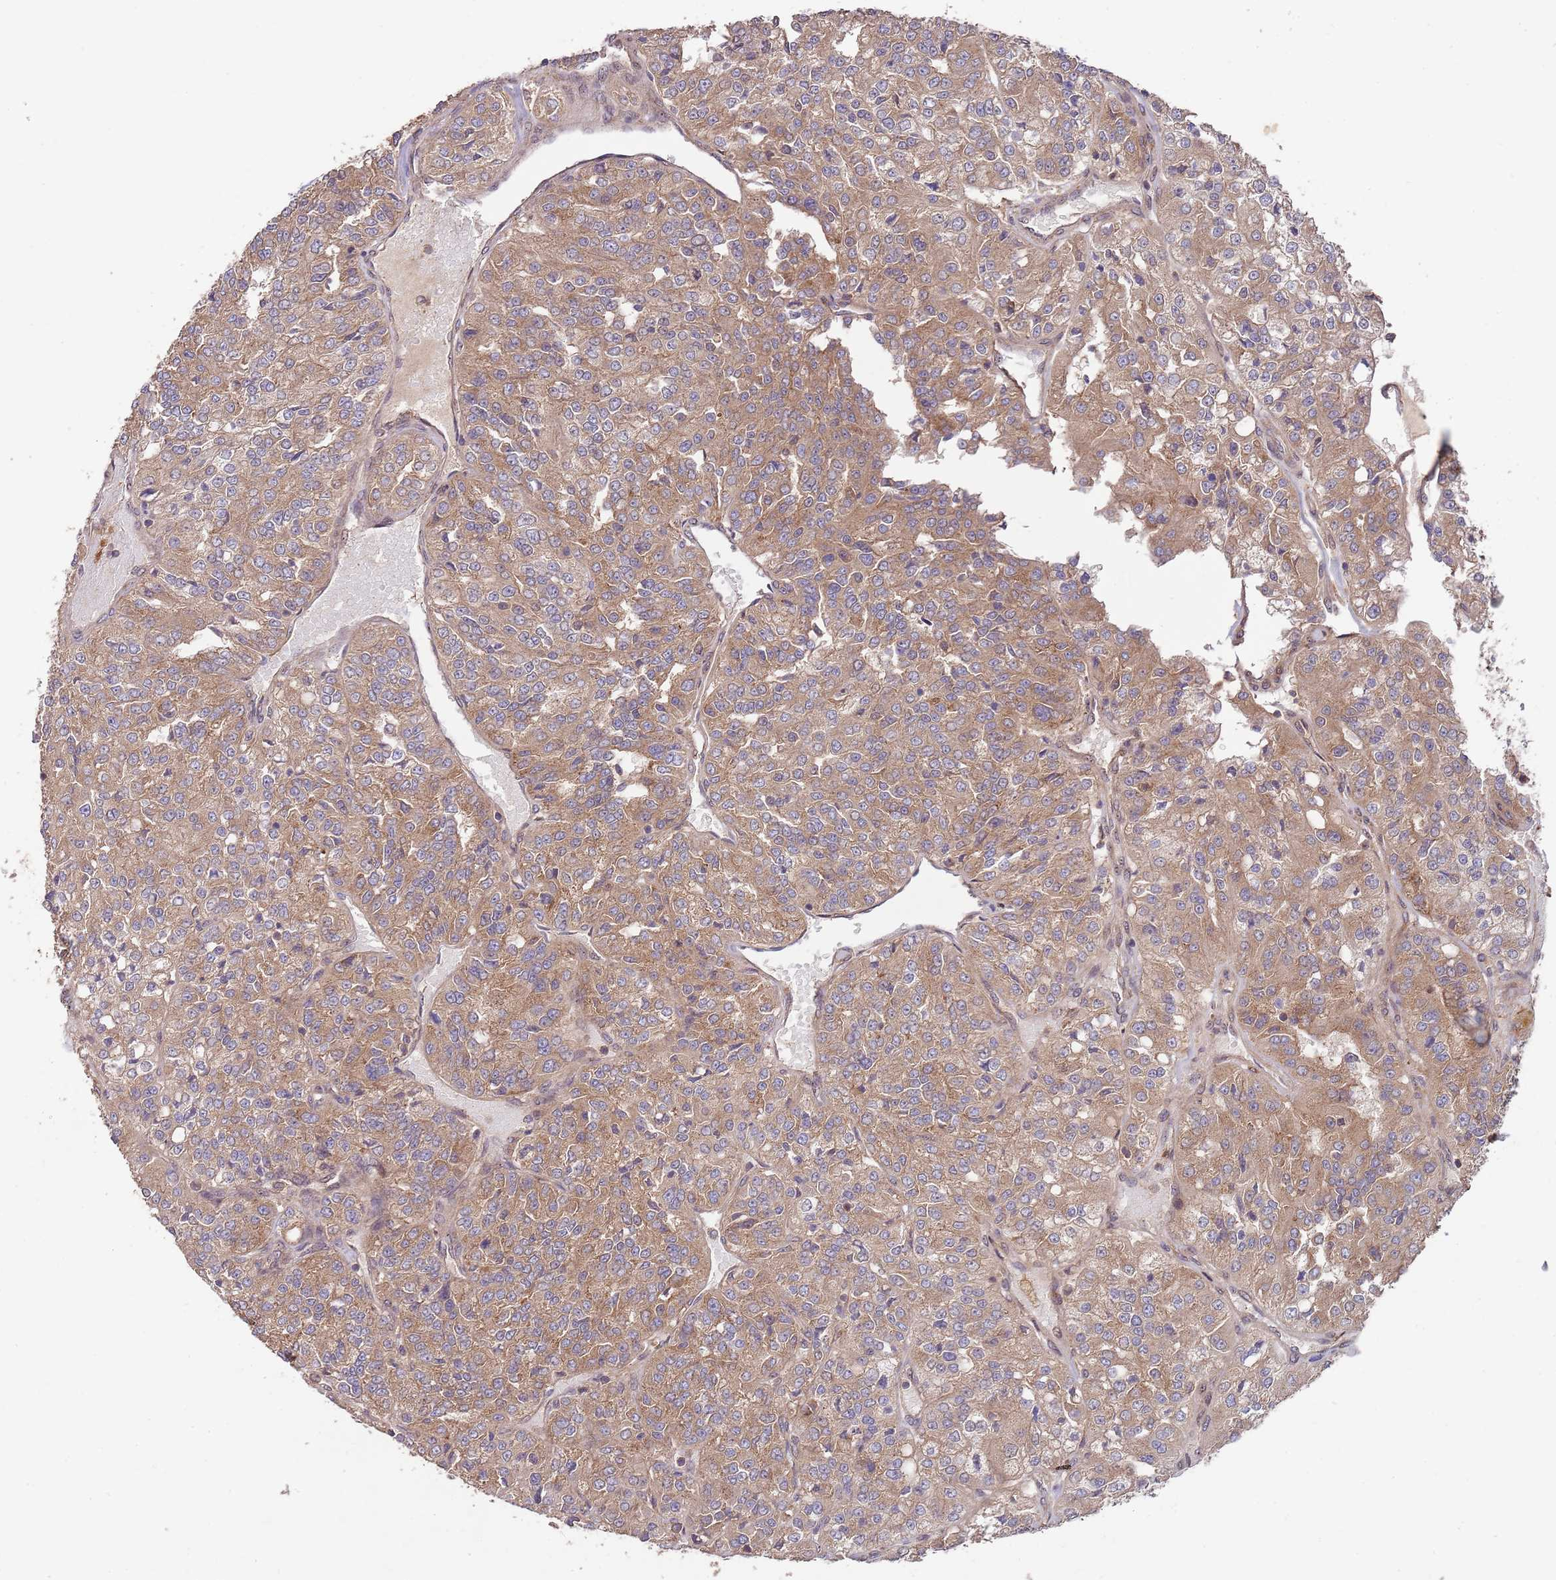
{"staining": {"intensity": "moderate", "quantity": ">75%", "location": "cytoplasmic/membranous"}, "tissue": "renal cancer", "cell_type": "Tumor cells", "image_type": "cancer", "snomed": [{"axis": "morphology", "description": "Adenocarcinoma, NOS"}, {"axis": "topography", "description": "Kidney"}], "caption": "Renal adenocarcinoma stained with a protein marker reveals moderate staining in tumor cells.", "gene": "RNF19B", "patient": {"sex": "female", "age": 63}}